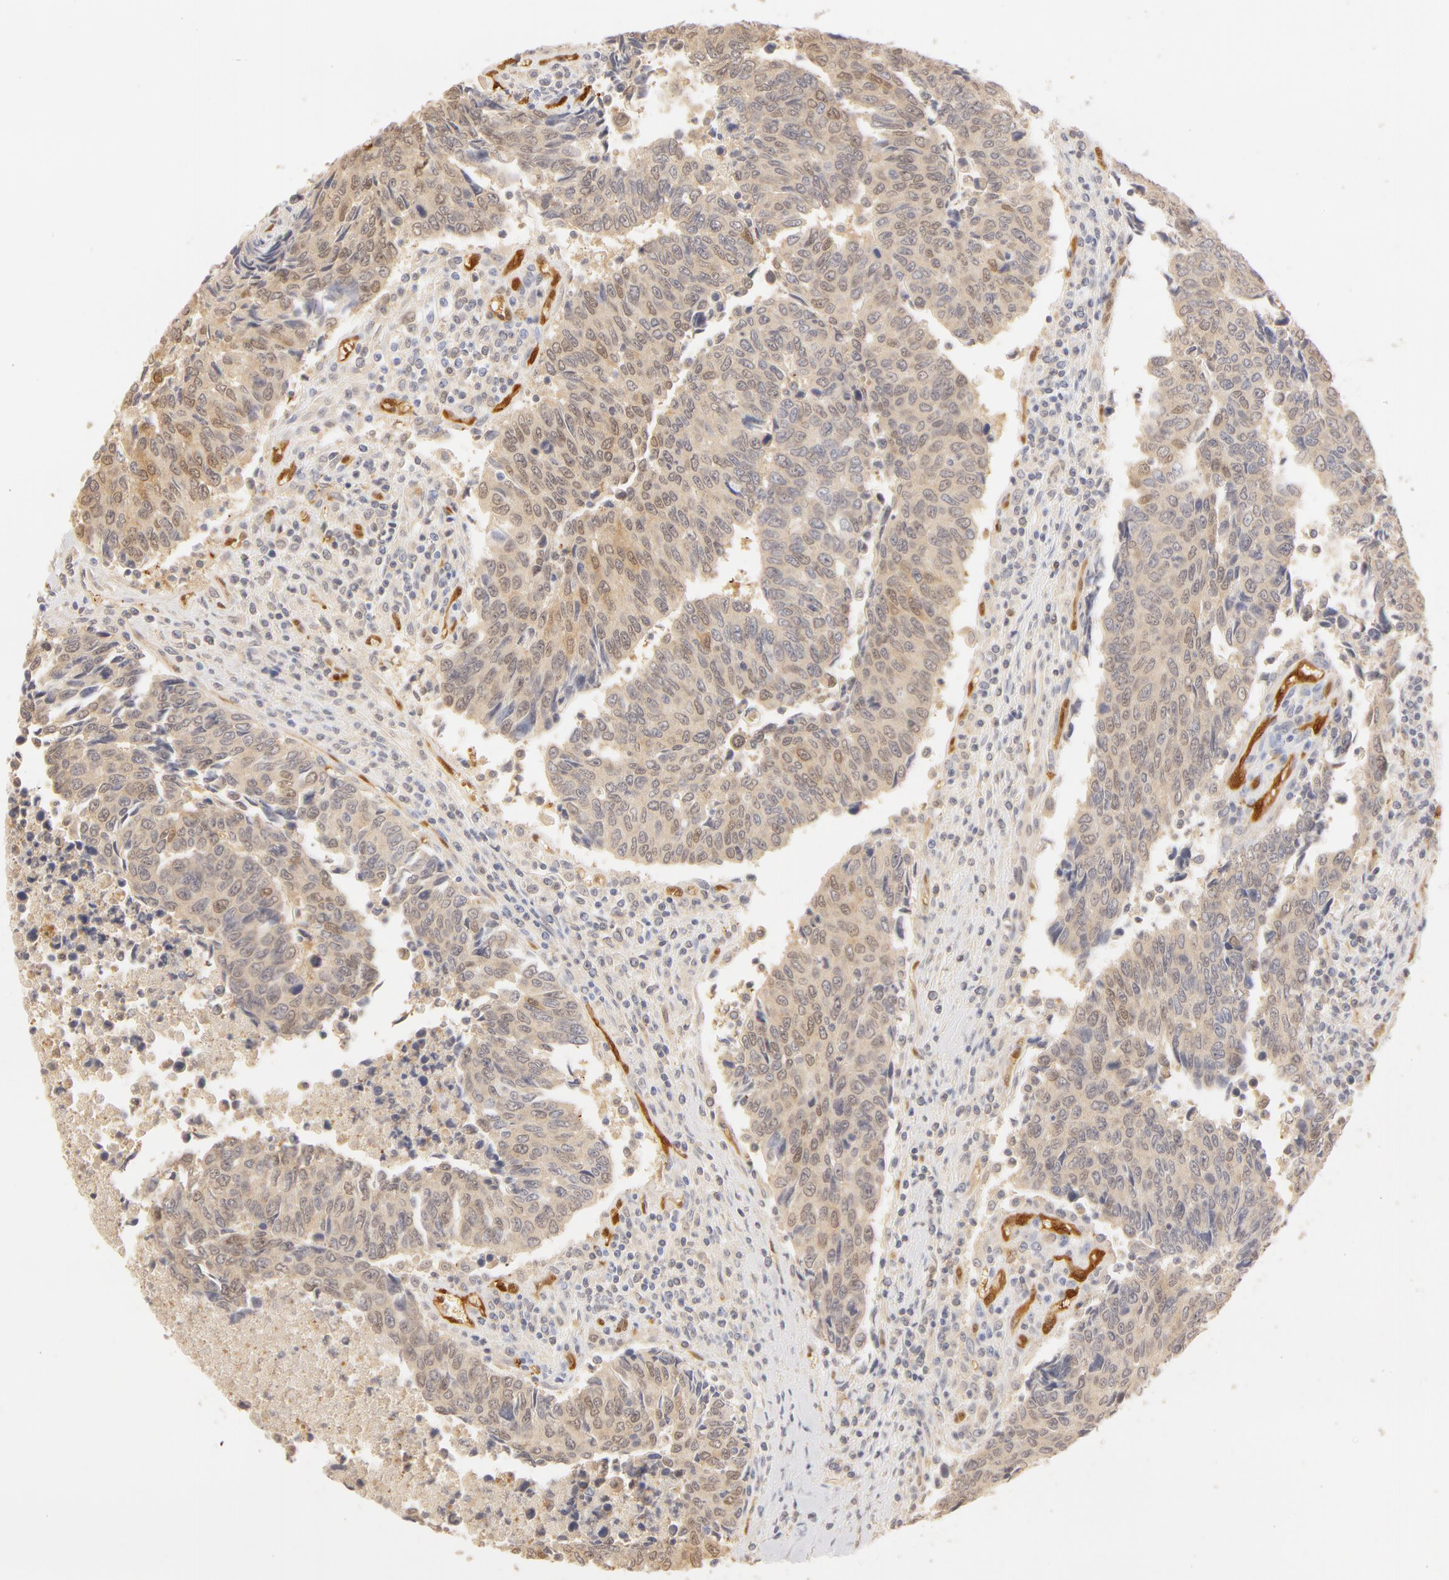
{"staining": {"intensity": "negative", "quantity": "none", "location": "none"}, "tissue": "urothelial cancer", "cell_type": "Tumor cells", "image_type": "cancer", "snomed": [{"axis": "morphology", "description": "Urothelial carcinoma, High grade"}, {"axis": "topography", "description": "Urinary bladder"}], "caption": "High magnification brightfield microscopy of urothelial carcinoma (high-grade) stained with DAB (brown) and counterstained with hematoxylin (blue): tumor cells show no significant expression. (Brightfield microscopy of DAB (3,3'-diaminobenzidine) immunohistochemistry at high magnification).", "gene": "CA2", "patient": {"sex": "male", "age": 86}}